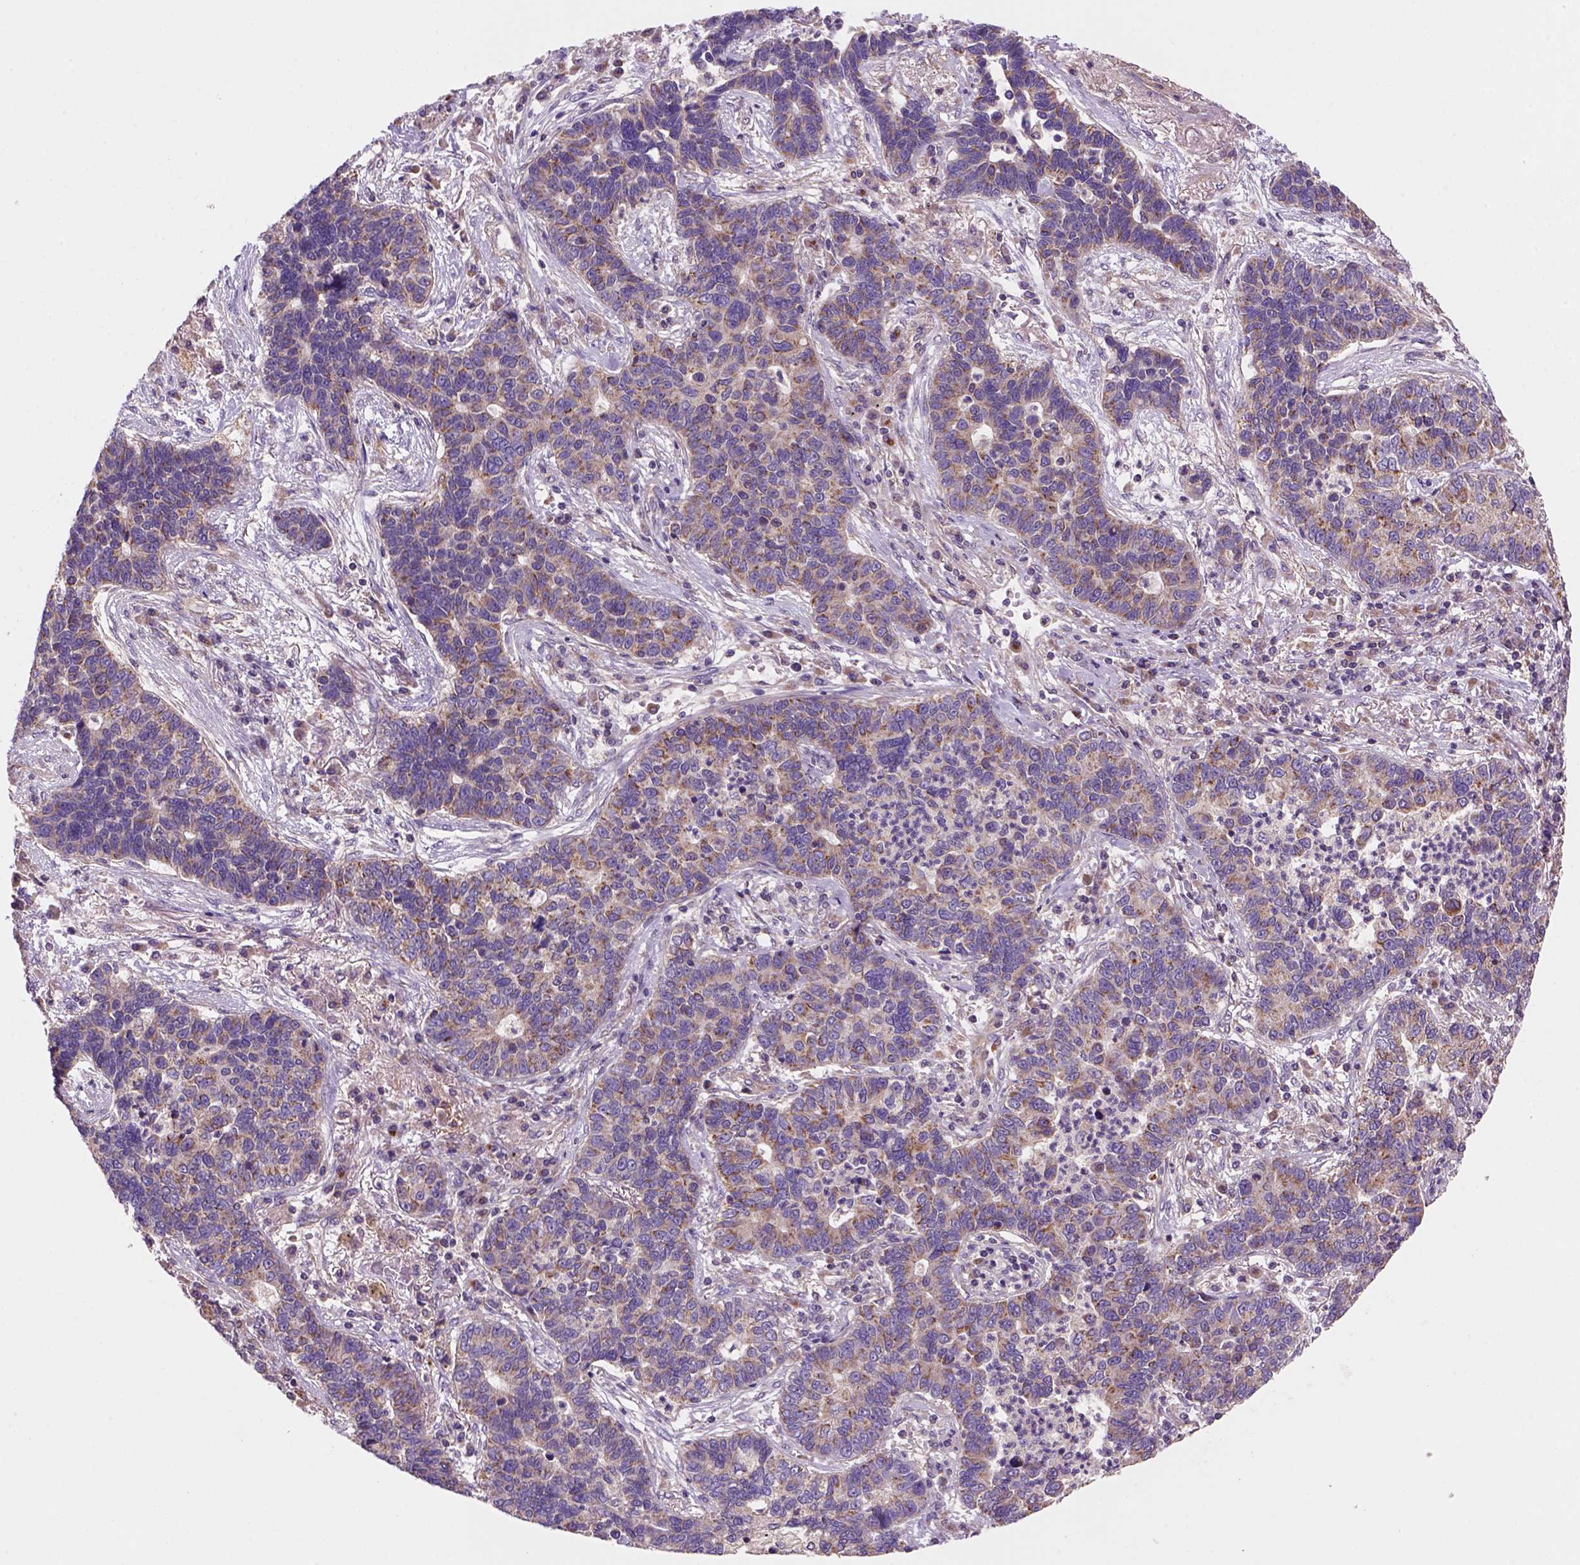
{"staining": {"intensity": "moderate", "quantity": "<25%", "location": "cytoplasmic/membranous"}, "tissue": "lung cancer", "cell_type": "Tumor cells", "image_type": "cancer", "snomed": [{"axis": "morphology", "description": "Adenocarcinoma, NOS"}, {"axis": "topography", "description": "Lung"}], "caption": "A low amount of moderate cytoplasmic/membranous expression is identified in about <25% of tumor cells in lung cancer (adenocarcinoma) tissue.", "gene": "WARS2", "patient": {"sex": "female", "age": 57}}